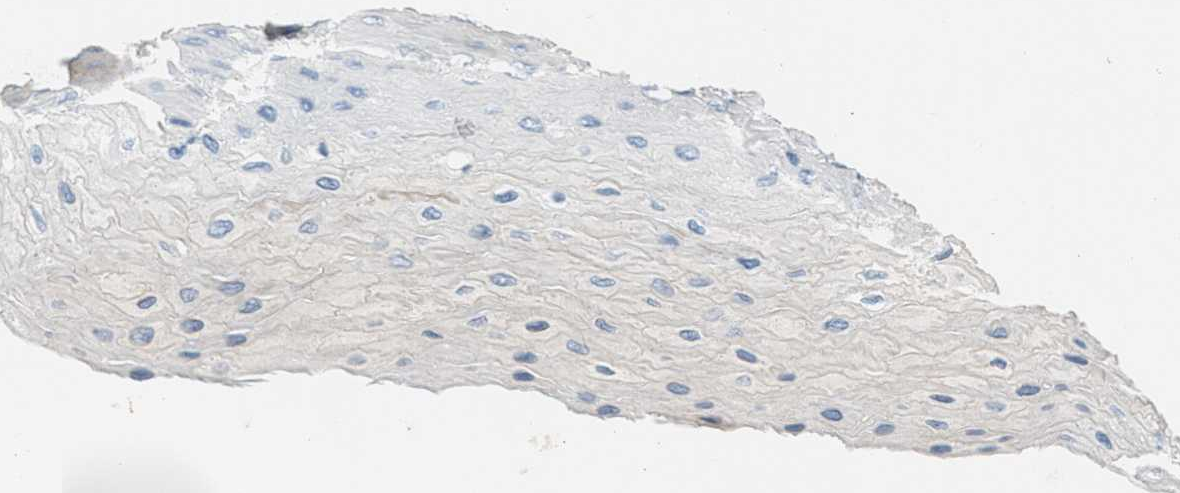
{"staining": {"intensity": "negative", "quantity": "none", "location": "none"}, "tissue": "esophagus", "cell_type": "Squamous epithelial cells", "image_type": "normal", "snomed": [{"axis": "morphology", "description": "Normal tissue, NOS"}, {"axis": "topography", "description": "Esophagus"}], "caption": "Immunohistochemistry image of normal esophagus: esophagus stained with DAB displays no significant protein expression in squamous epithelial cells.", "gene": "ADCY5", "patient": {"sex": "female", "age": 72}}